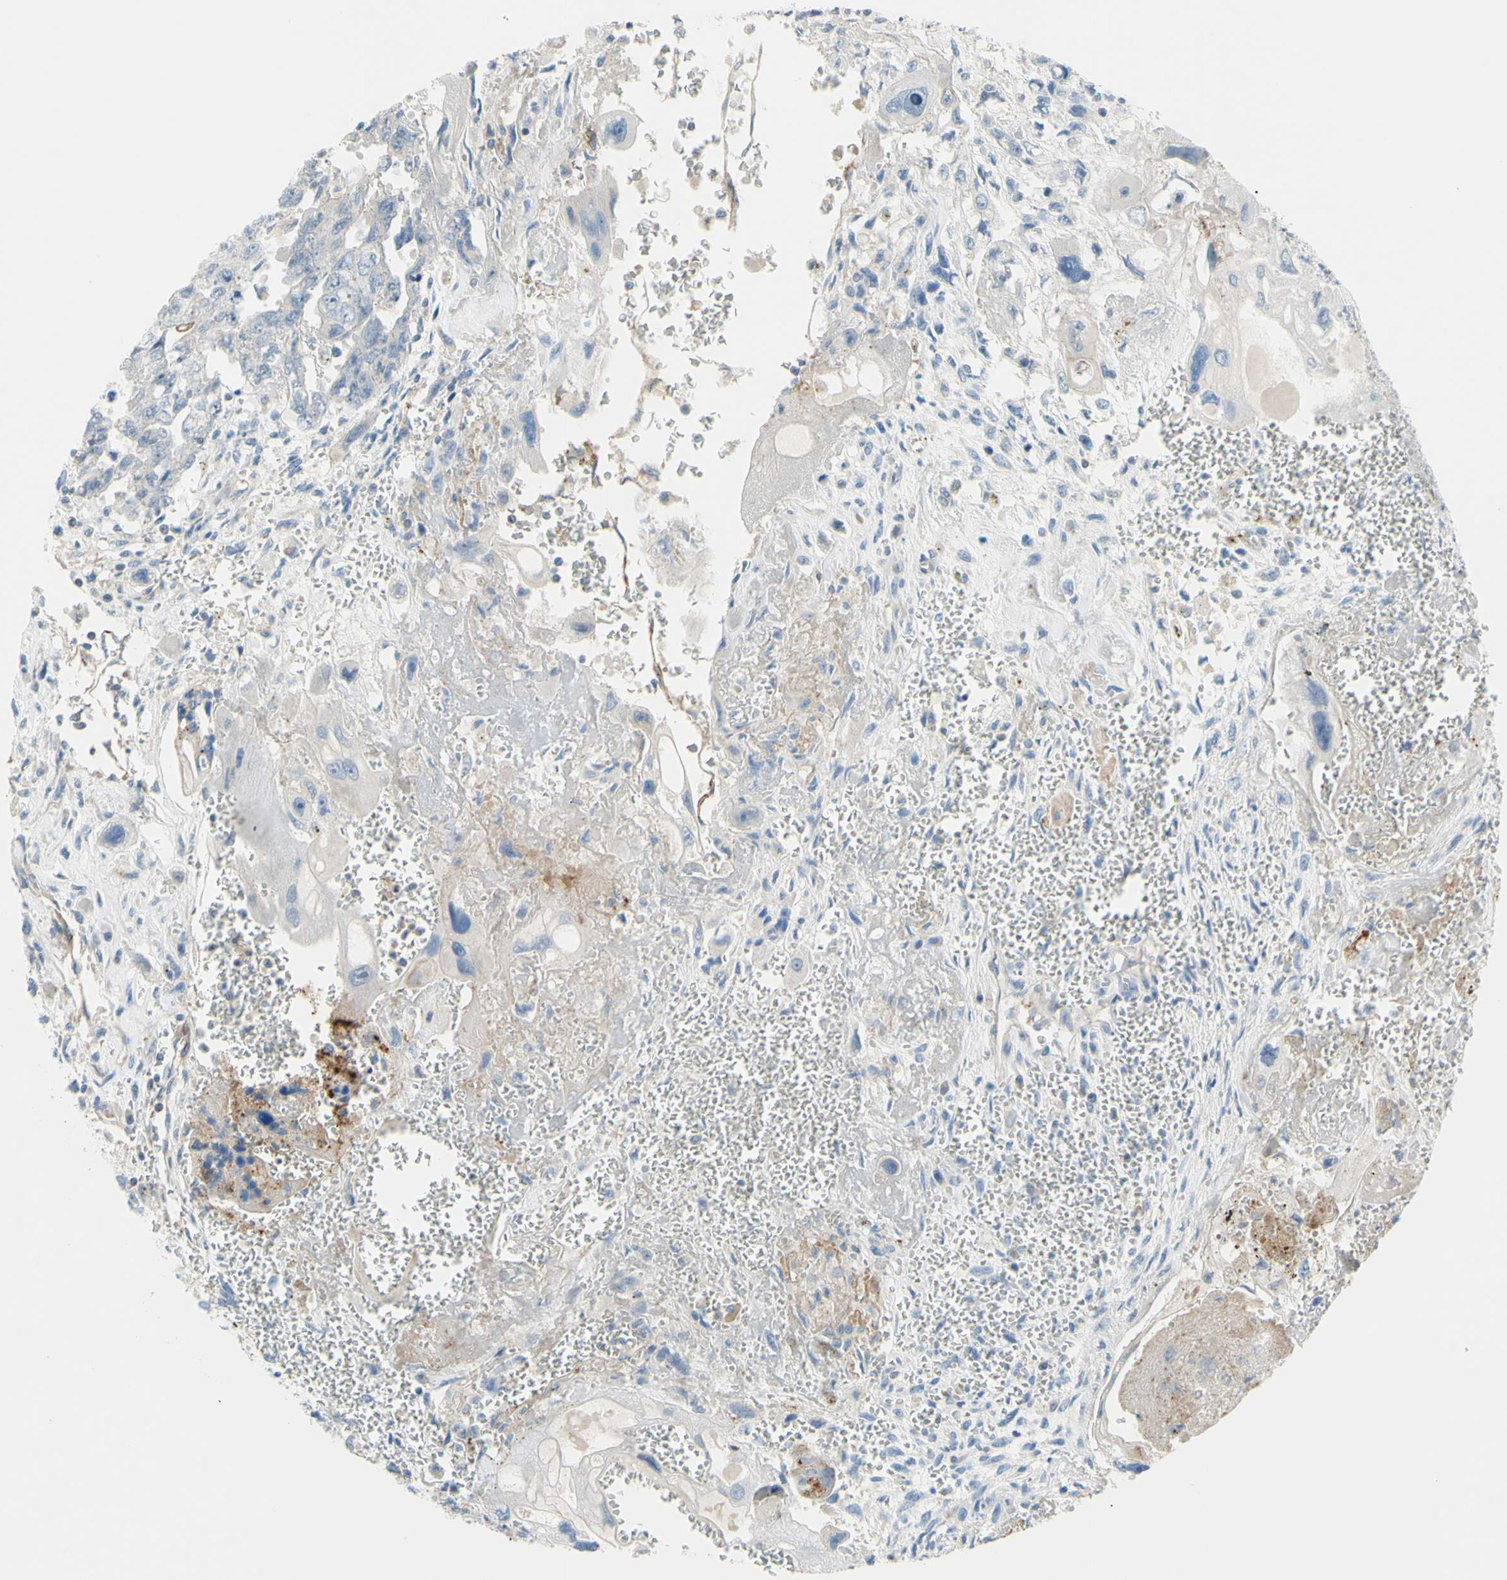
{"staining": {"intensity": "negative", "quantity": "none", "location": "none"}, "tissue": "testis cancer", "cell_type": "Tumor cells", "image_type": "cancer", "snomed": [{"axis": "morphology", "description": "Carcinoma, Embryonal, NOS"}, {"axis": "topography", "description": "Testis"}], "caption": "DAB immunohistochemical staining of embryonal carcinoma (testis) shows no significant staining in tumor cells. (Stains: DAB (3,3'-diaminobenzidine) immunohistochemistry with hematoxylin counter stain, Microscopy: brightfield microscopy at high magnification).", "gene": "PRRG2", "patient": {"sex": "male", "age": 28}}